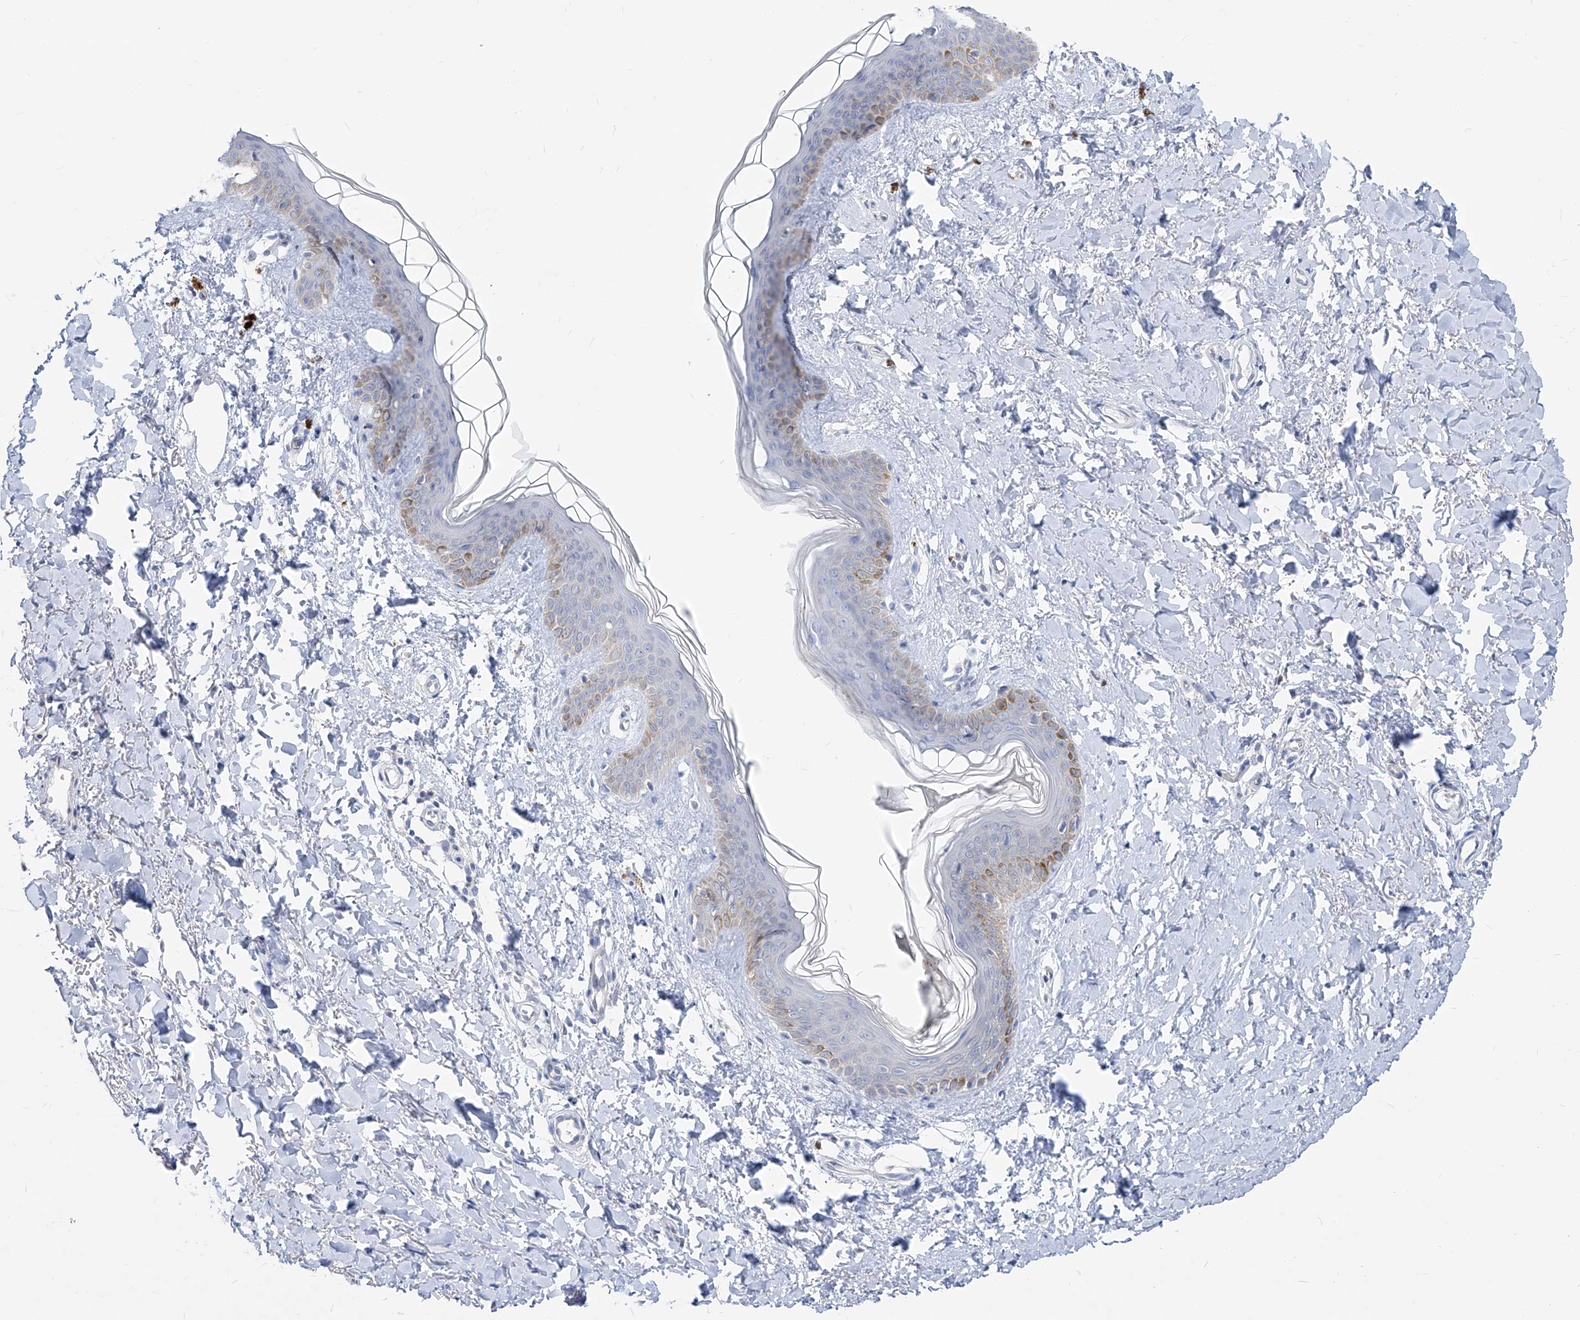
{"staining": {"intensity": "negative", "quantity": "none", "location": "none"}, "tissue": "skin", "cell_type": "Fibroblasts", "image_type": "normal", "snomed": [{"axis": "morphology", "description": "Normal tissue, NOS"}, {"axis": "topography", "description": "Skin"}], "caption": "An IHC histopathology image of normal skin is shown. There is no staining in fibroblasts of skin.", "gene": "UFL1", "patient": {"sex": "female", "age": 46}}